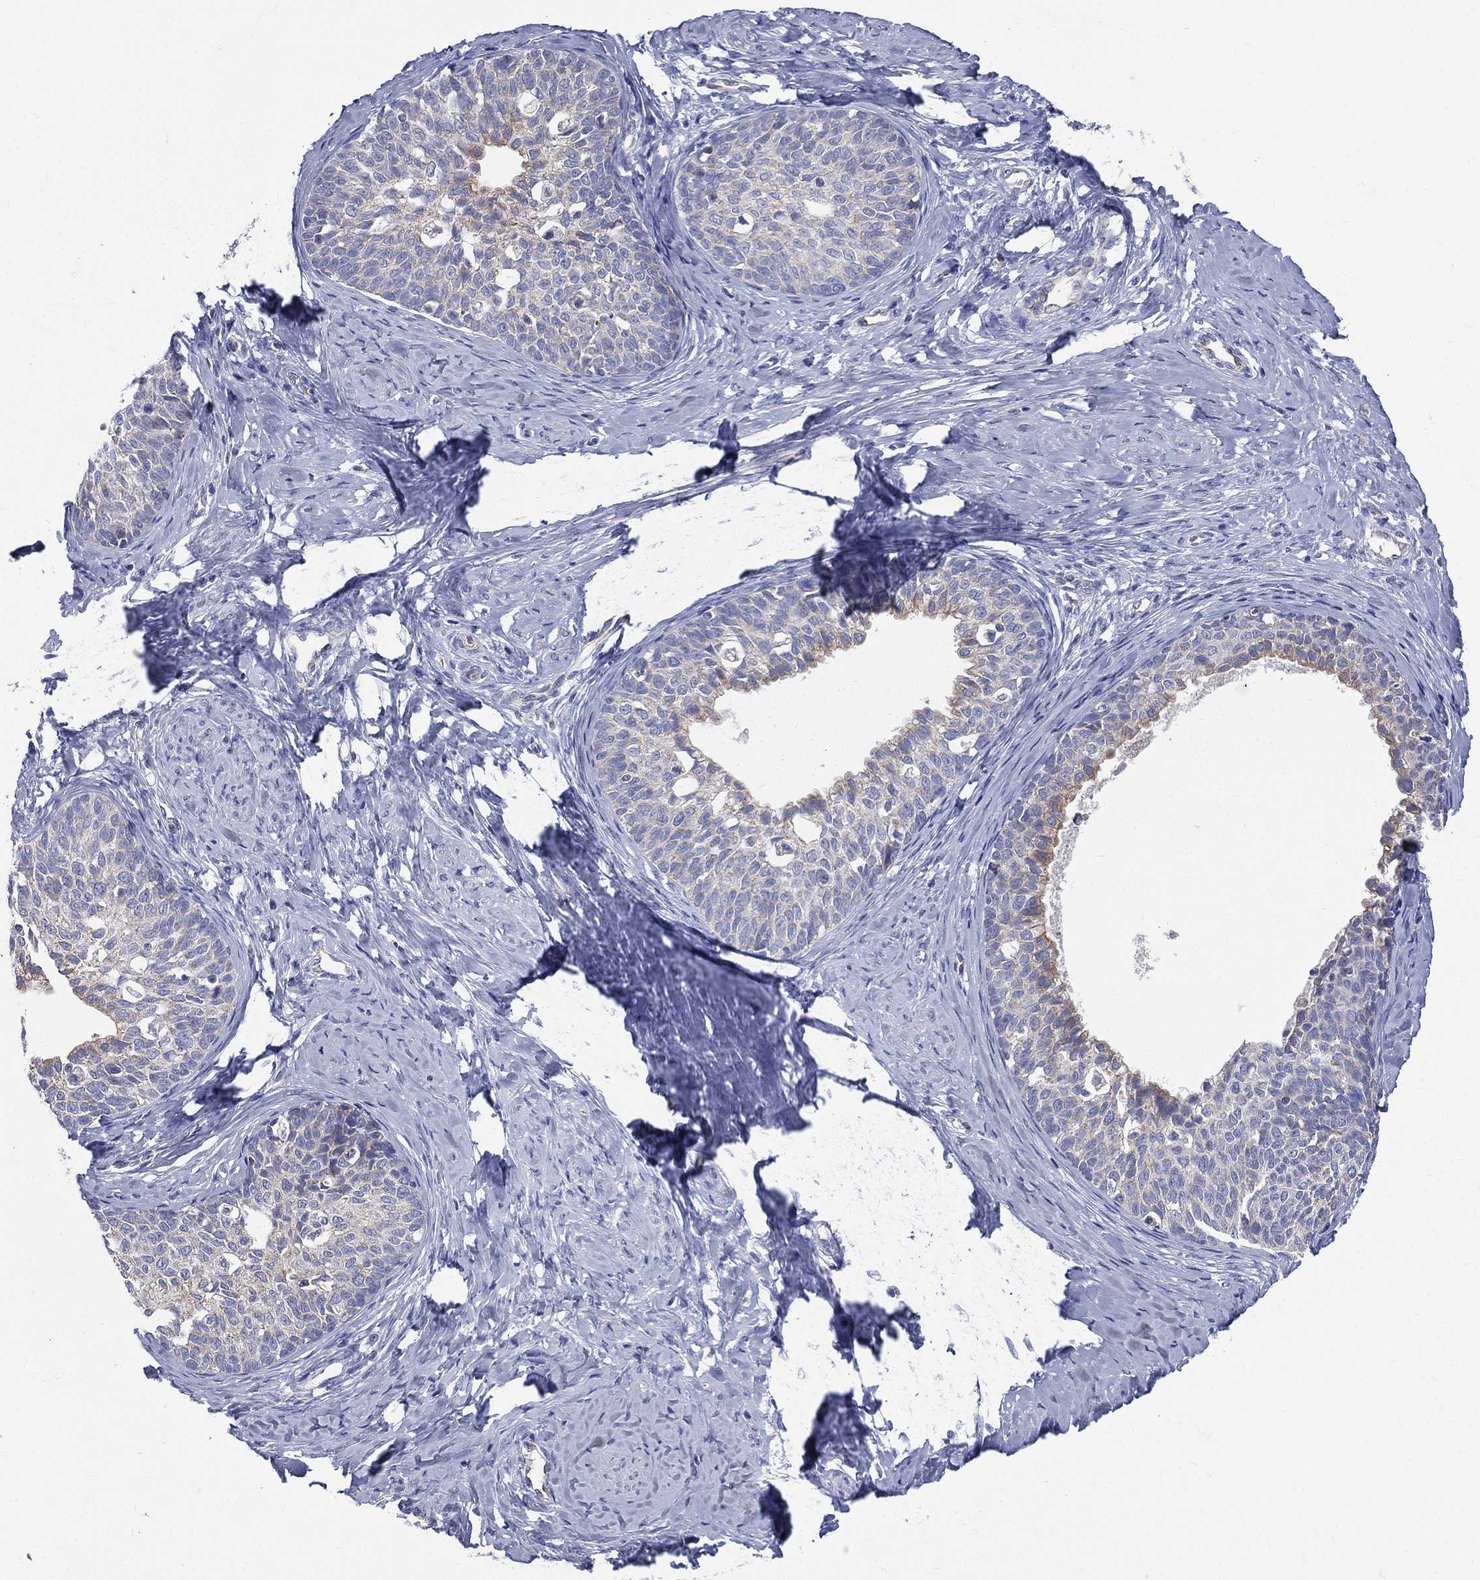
{"staining": {"intensity": "moderate", "quantity": "<25%", "location": "cytoplasmic/membranous"}, "tissue": "cervical cancer", "cell_type": "Tumor cells", "image_type": "cancer", "snomed": [{"axis": "morphology", "description": "Squamous cell carcinoma, NOS"}, {"axis": "topography", "description": "Cervix"}], "caption": "Cervical cancer (squamous cell carcinoma) stained with a protein marker displays moderate staining in tumor cells.", "gene": "PWWP3A", "patient": {"sex": "female", "age": 51}}